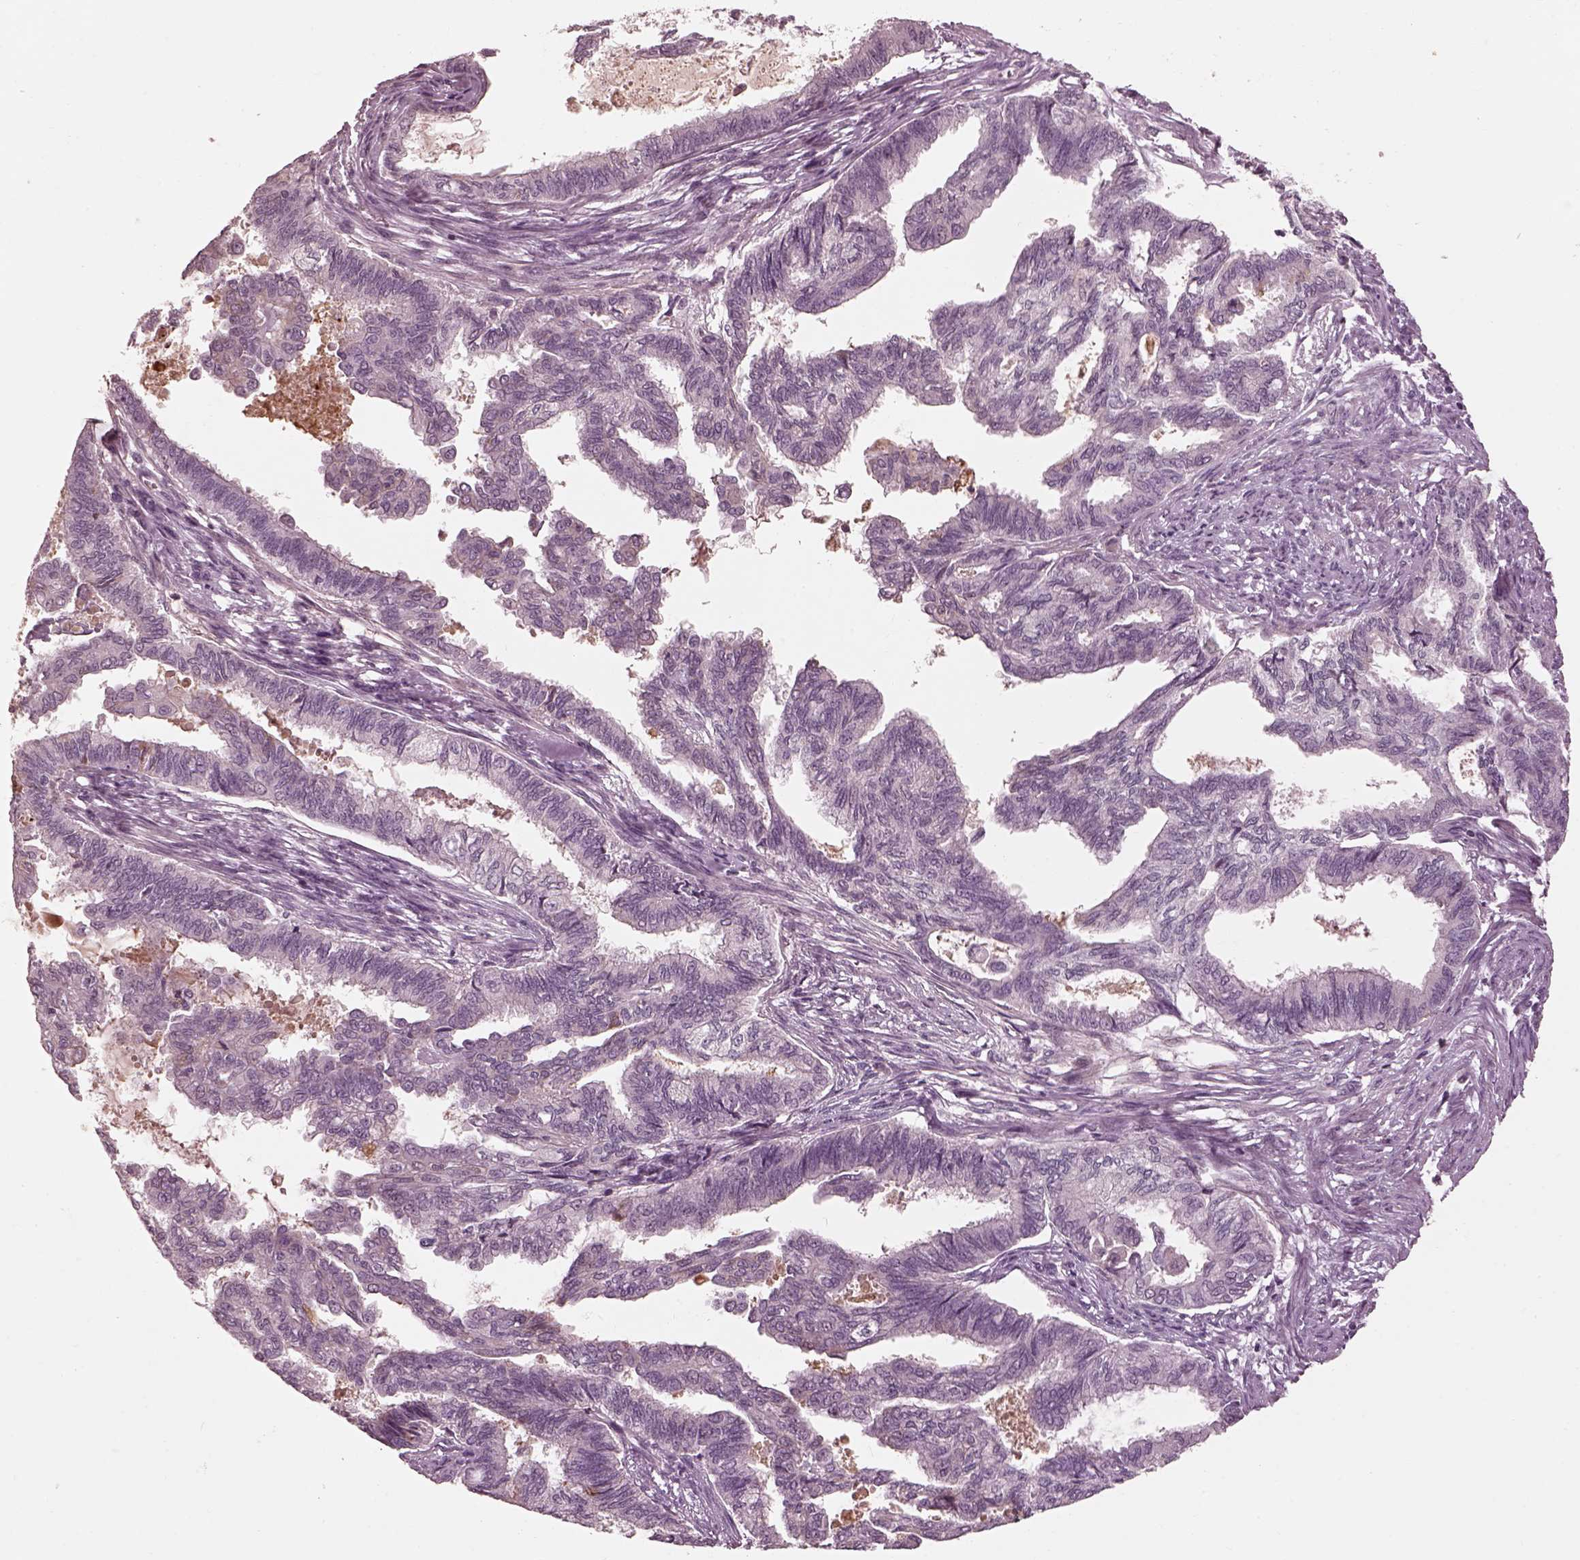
{"staining": {"intensity": "negative", "quantity": "none", "location": "none"}, "tissue": "endometrial cancer", "cell_type": "Tumor cells", "image_type": "cancer", "snomed": [{"axis": "morphology", "description": "Adenocarcinoma, NOS"}, {"axis": "topography", "description": "Endometrium"}], "caption": "Tumor cells are negative for protein expression in human endometrial adenocarcinoma.", "gene": "KCNA2", "patient": {"sex": "female", "age": 86}}